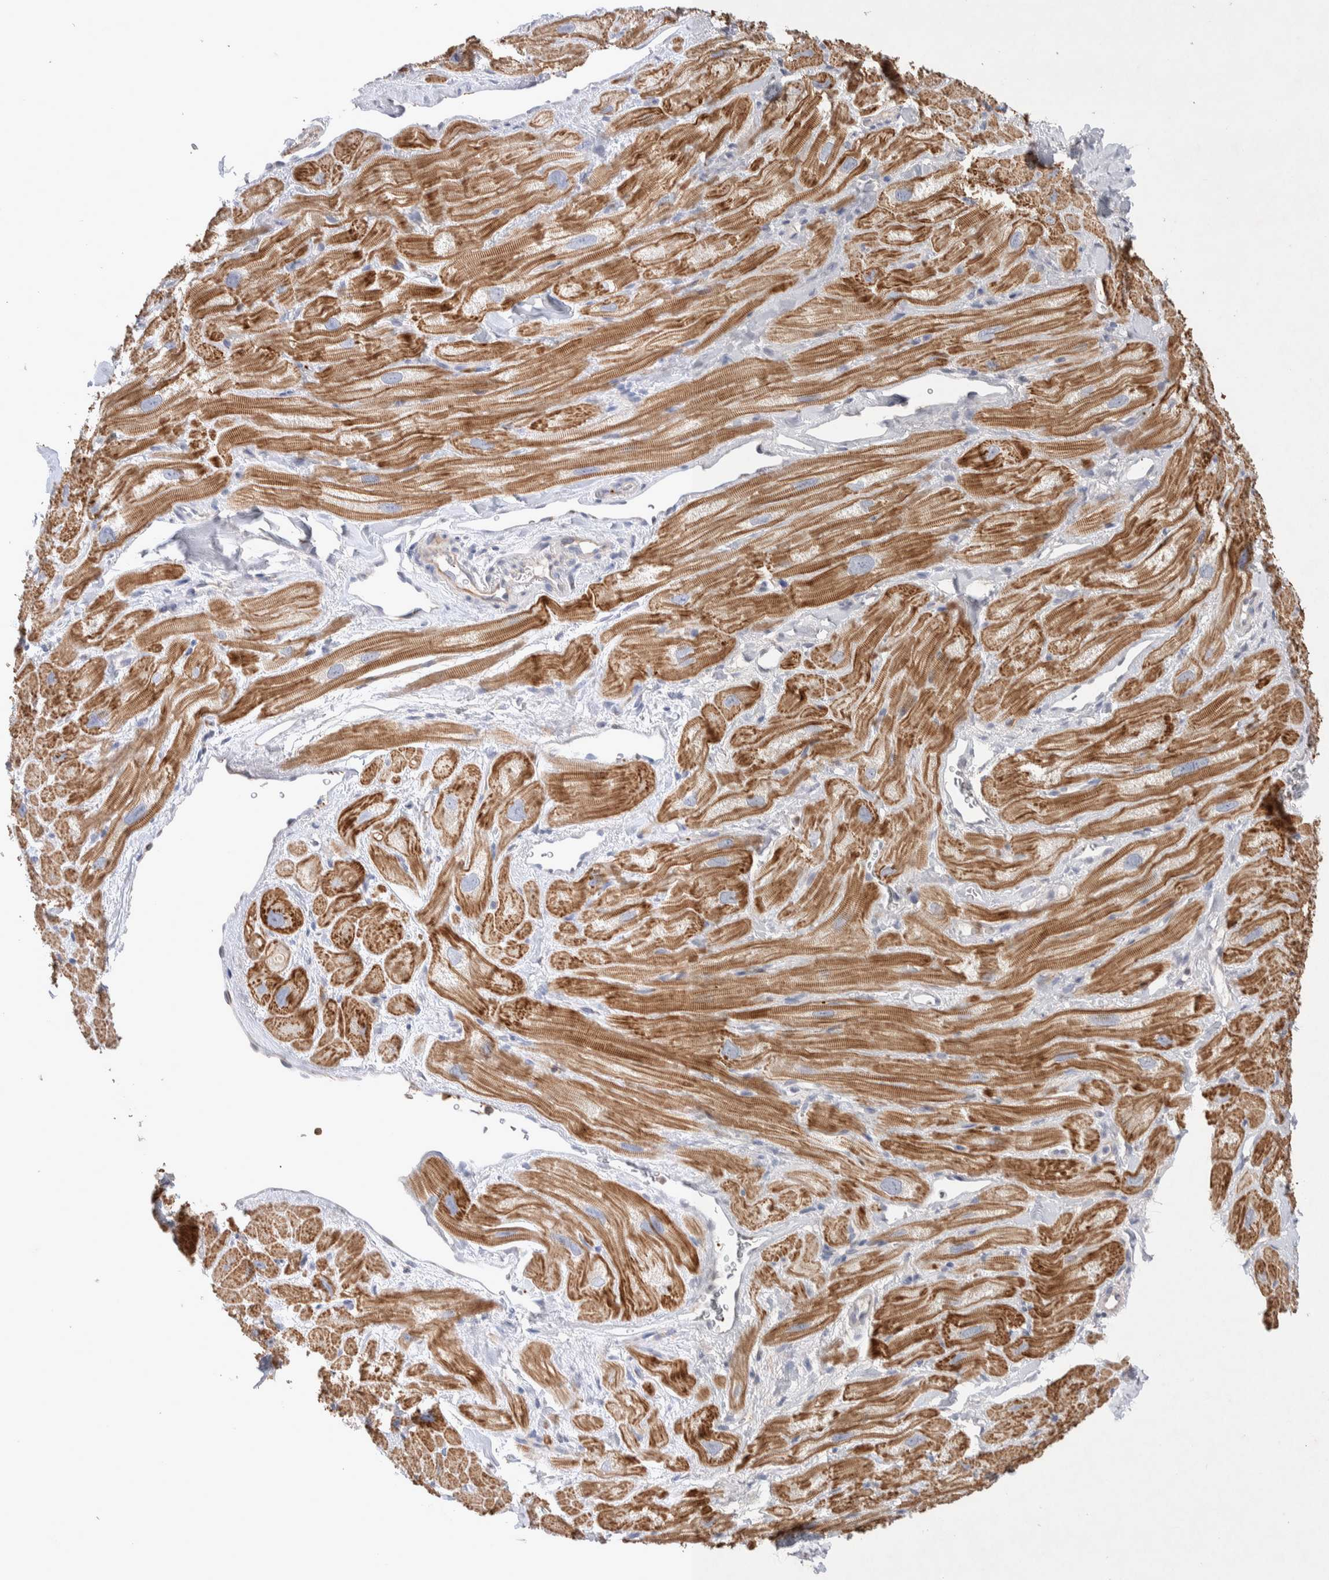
{"staining": {"intensity": "moderate", "quantity": ">75%", "location": "cytoplasmic/membranous"}, "tissue": "heart muscle", "cell_type": "Cardiomyocytes", "image_type": "normal", "snomed": [{"axis": "morphology", "description": "Normal tissue, NOS"}, {"axis": "topography", "description": "Heart"}], "caption": "Immunohistochemistry of unremarkable heart muscle displays medium levels of moderate cytoplasmic/membranous expression in about >75% of cardiomyocytes.", "gene": "FFAR2", "patient": {"sex": "male", "age": 49}}